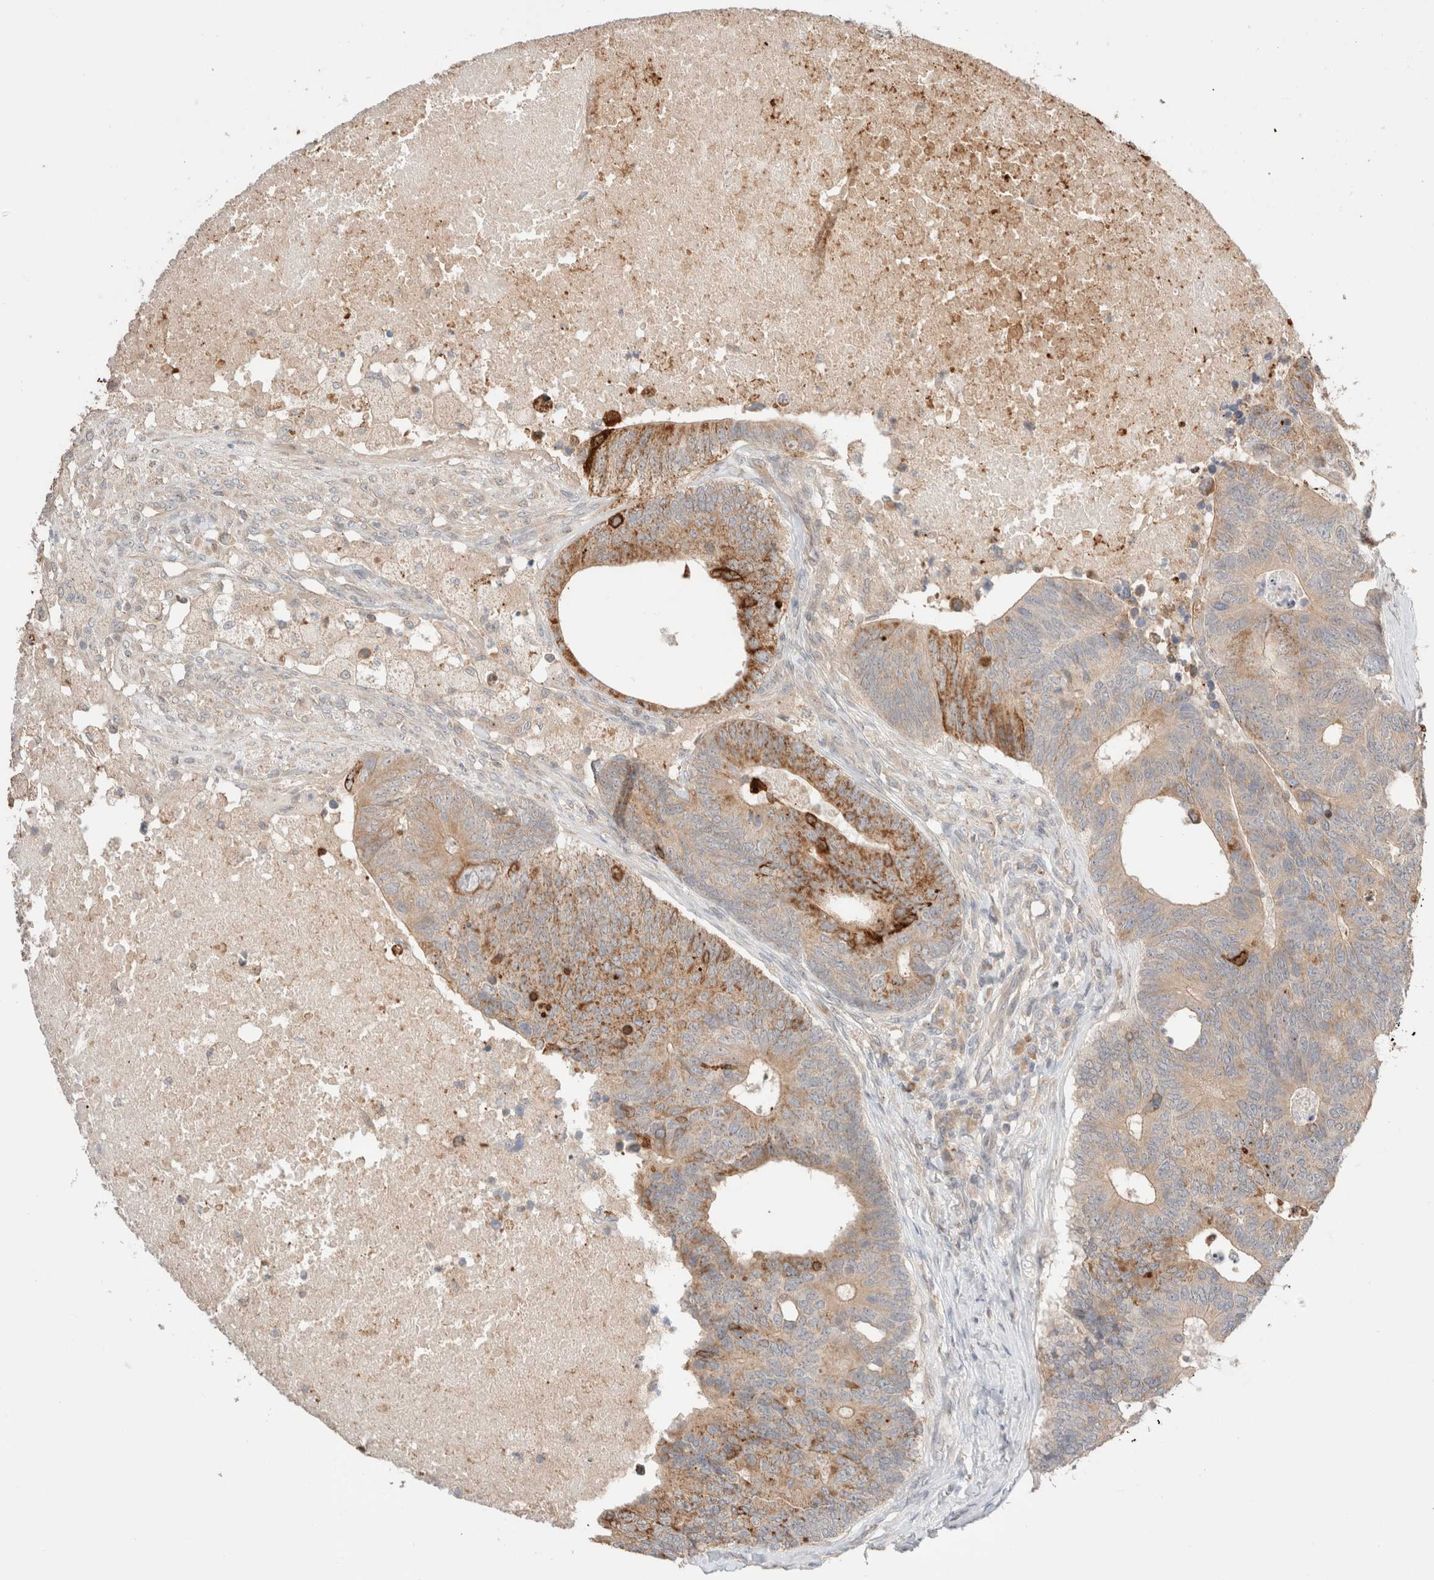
{"staining": {"intensity": "moderate", "quantity": ">75%", "location": "cytoplasmic/membranous"}, "tissue": "colorectal cancer", "cell_type": "Tumor cells", "image_type": "cancer", "snomed": [{"axis": "morphology", "description": "Adenocarcinoma, NOS"}, {"axis": "topography", "description": "Colon"}], "caption": "Human colorectal adenocarcinoma stained with a protein marker reveals moderate staining in tumor cells.", "gene": "TRIM41", "patient": {"sex": "female", "age": 67}}